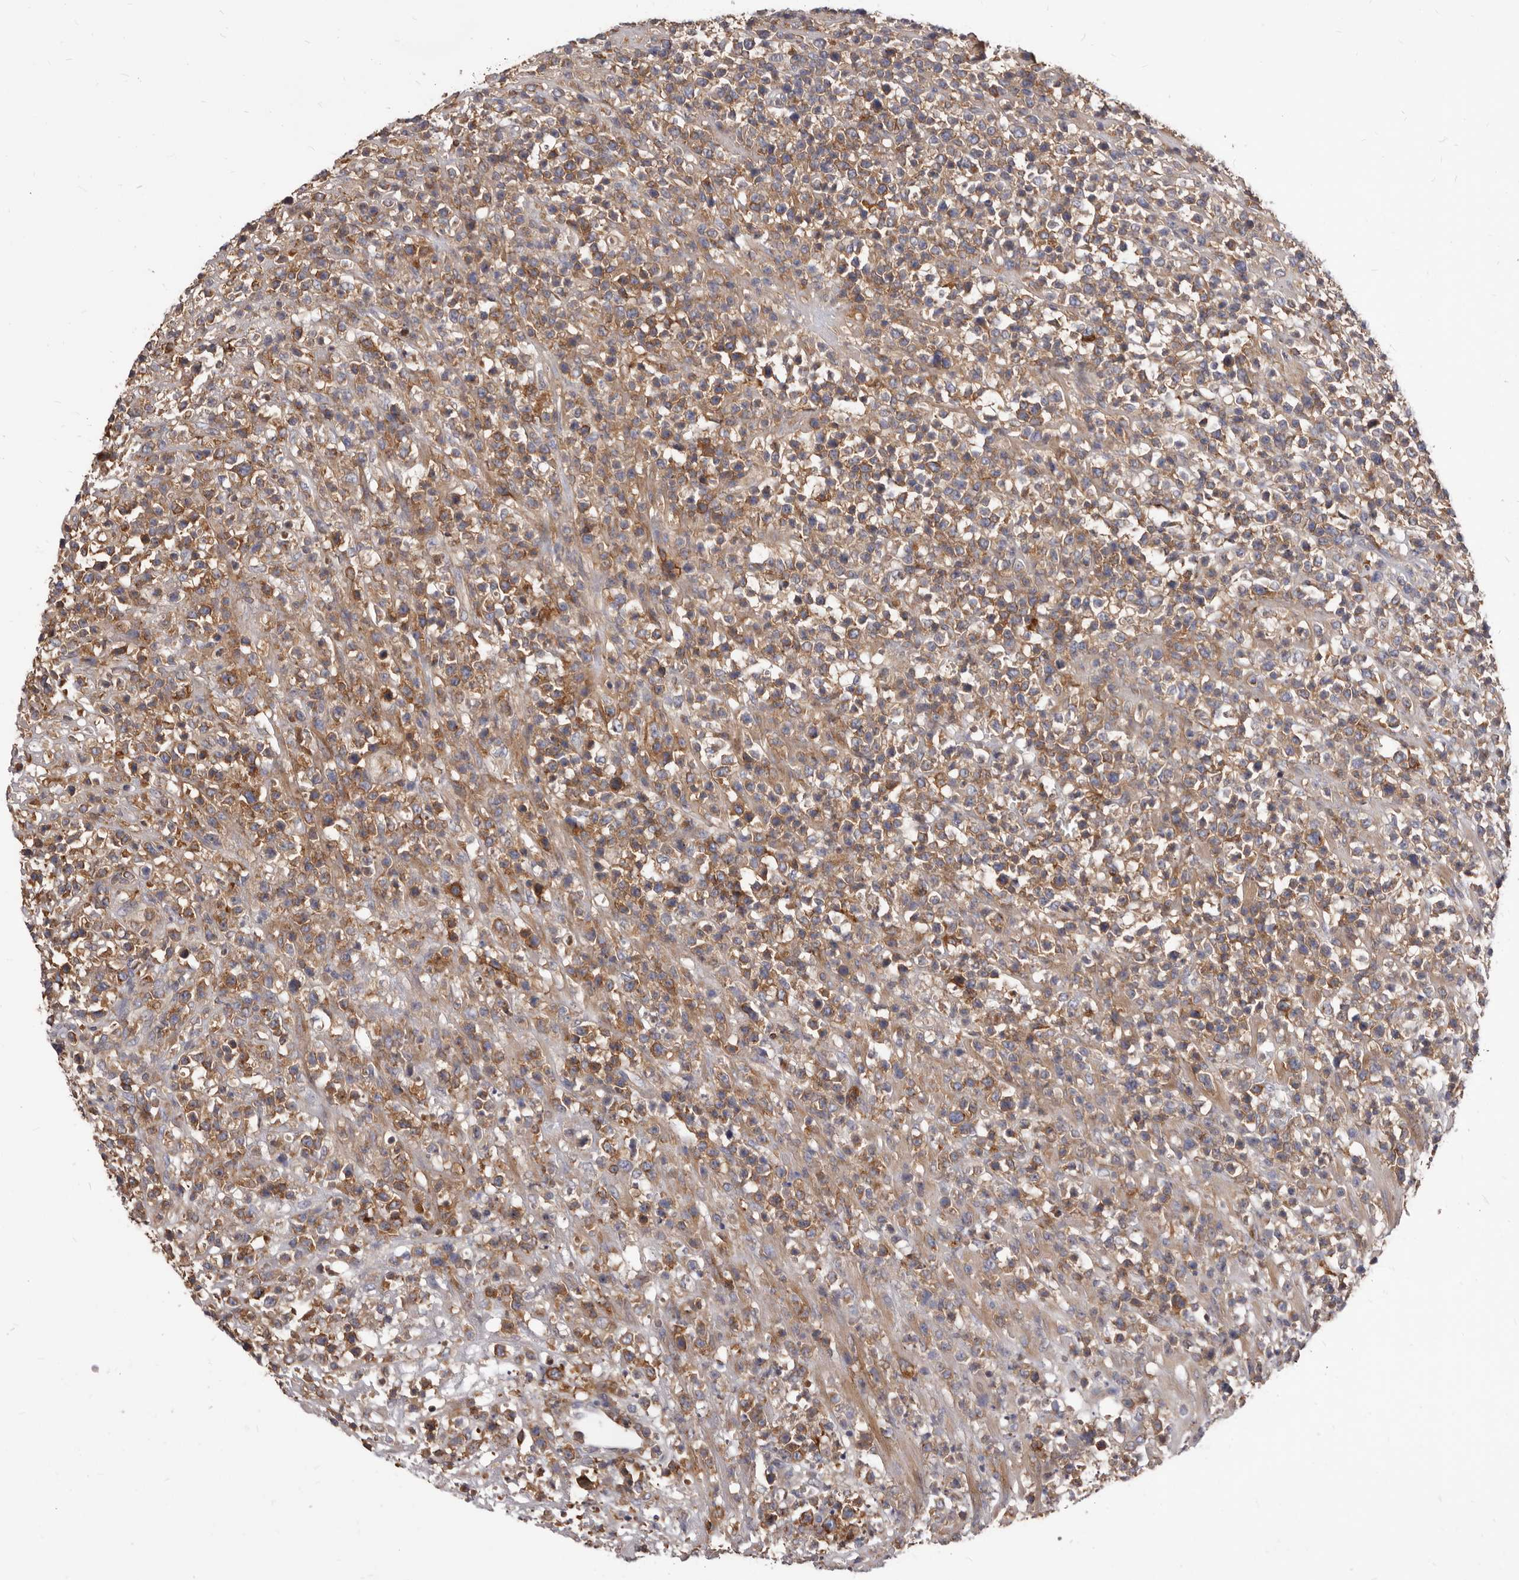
{"staining": {"intensity": "moderate", "quantity": ">75%", "location": "cytoplasmic/membranous"}, "tissue": "lymphoma", "cell_type": "Tumor cells", "image_type": "cancer", "snomed": [{"axis": "morphology", "description": "Malignant lymphoma, non-Hodgkin's type, High grade"}, {"axis": "topography", "description": "Colon"}], "caption": "This histopathology image displays lymphoma stained with immunohistochemistry (IHC) to label a protein in brown. The cytoplasmic/membranous of tumor cells show moderate positivity for the protein. Nuclei are counter-stained blue.", "gene": "NIBAN1", "patient": {"sex": "female", "age": 53}}